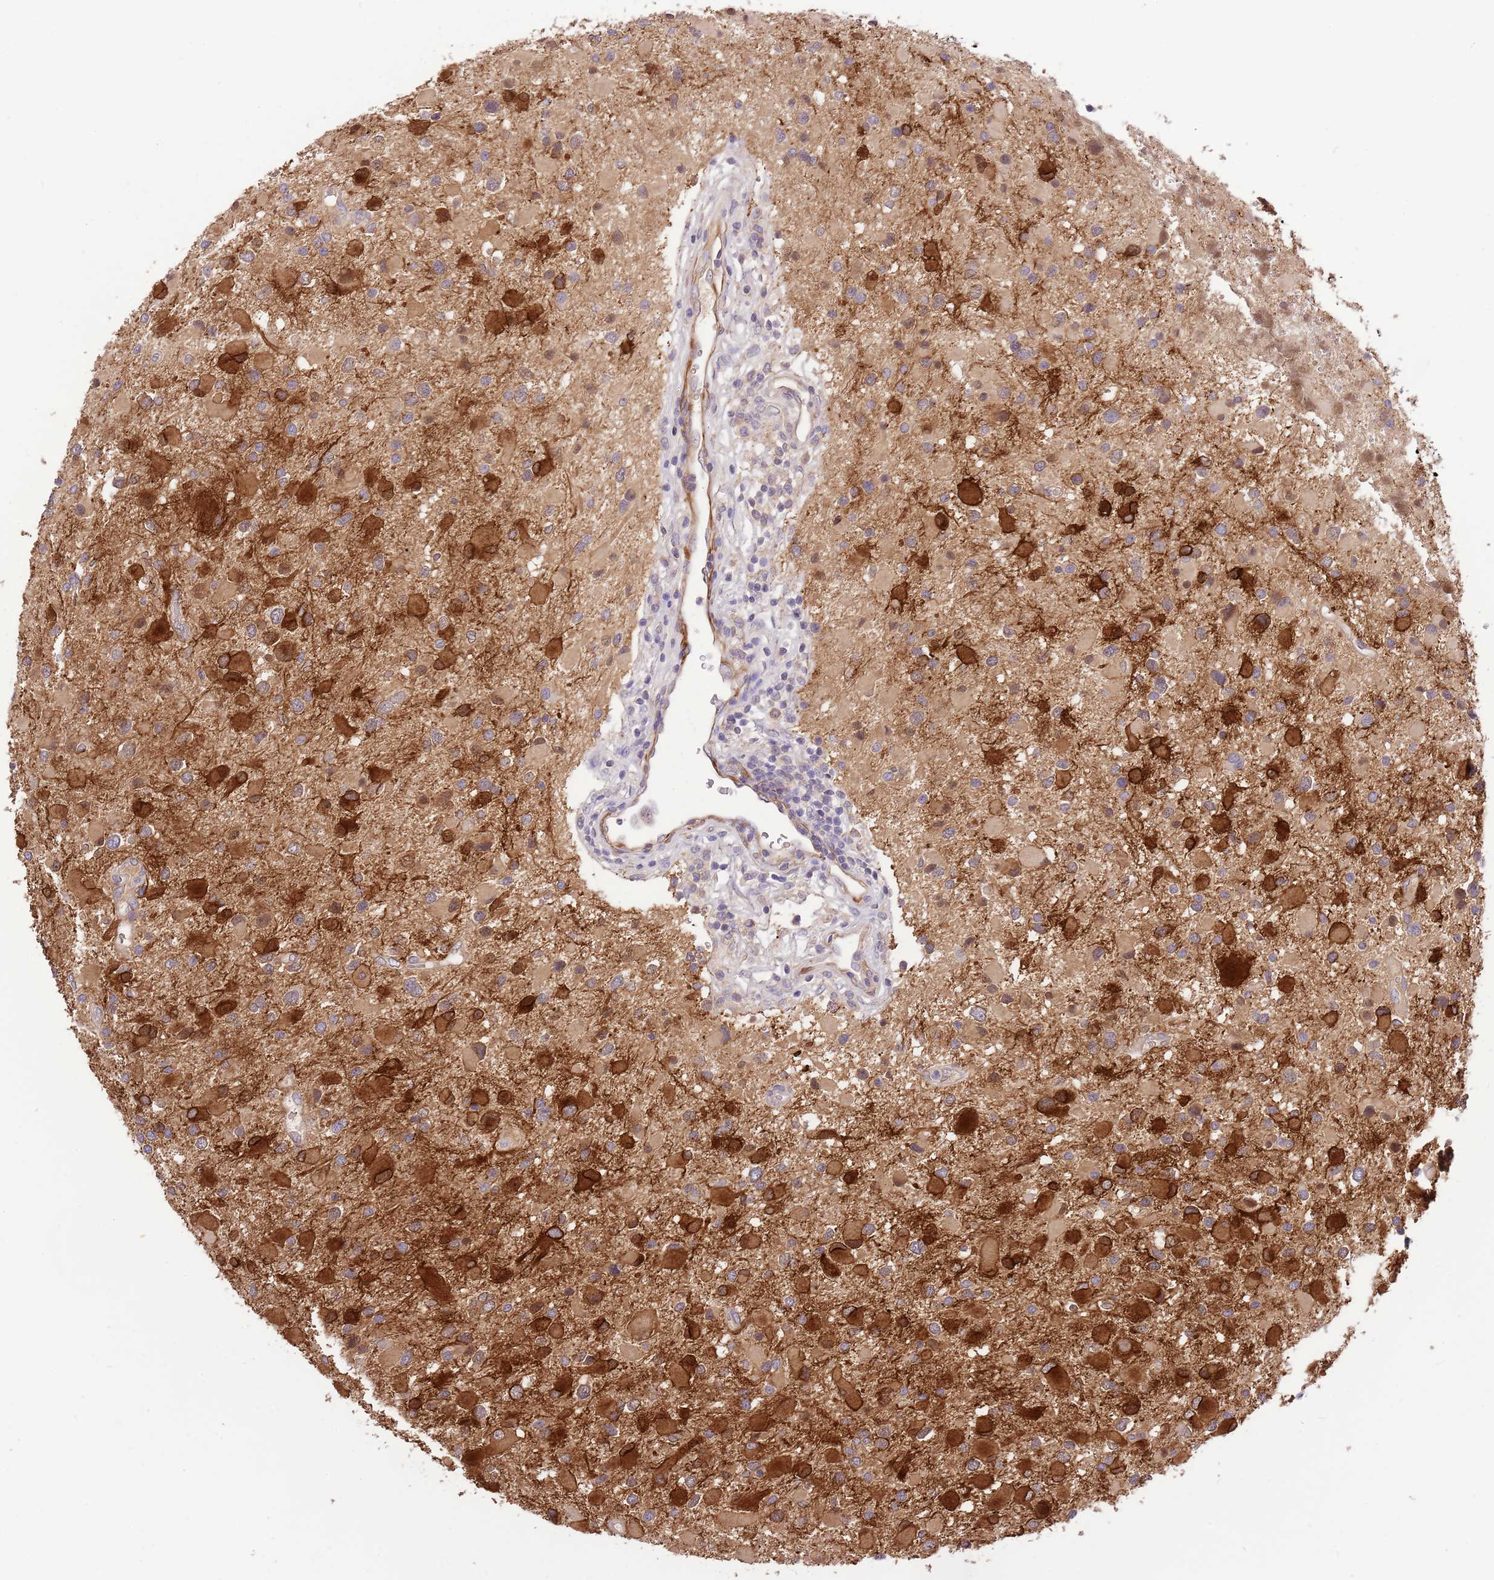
{"staining": {"intensity": "strong", "quantity": "25%-75%", "location": "cytoplasmic/membranous"}, "tissue": "glioma", "cell_type": "Tumor cells", "image_type": "cancer", "snomed": [{"axis": "morphology", "description": "Glioma, malignant, Low grade"}, {"axis": "topography", "description": "Brain"}], "caption": "The photomicrograph displays staining of malignant glioma (low-grade), revealing strong cytoplasmic/membranous protein expression (brown color) within tumor cells.", "gene": "RFK", "patient": {"sex": "female", "age": 32}}